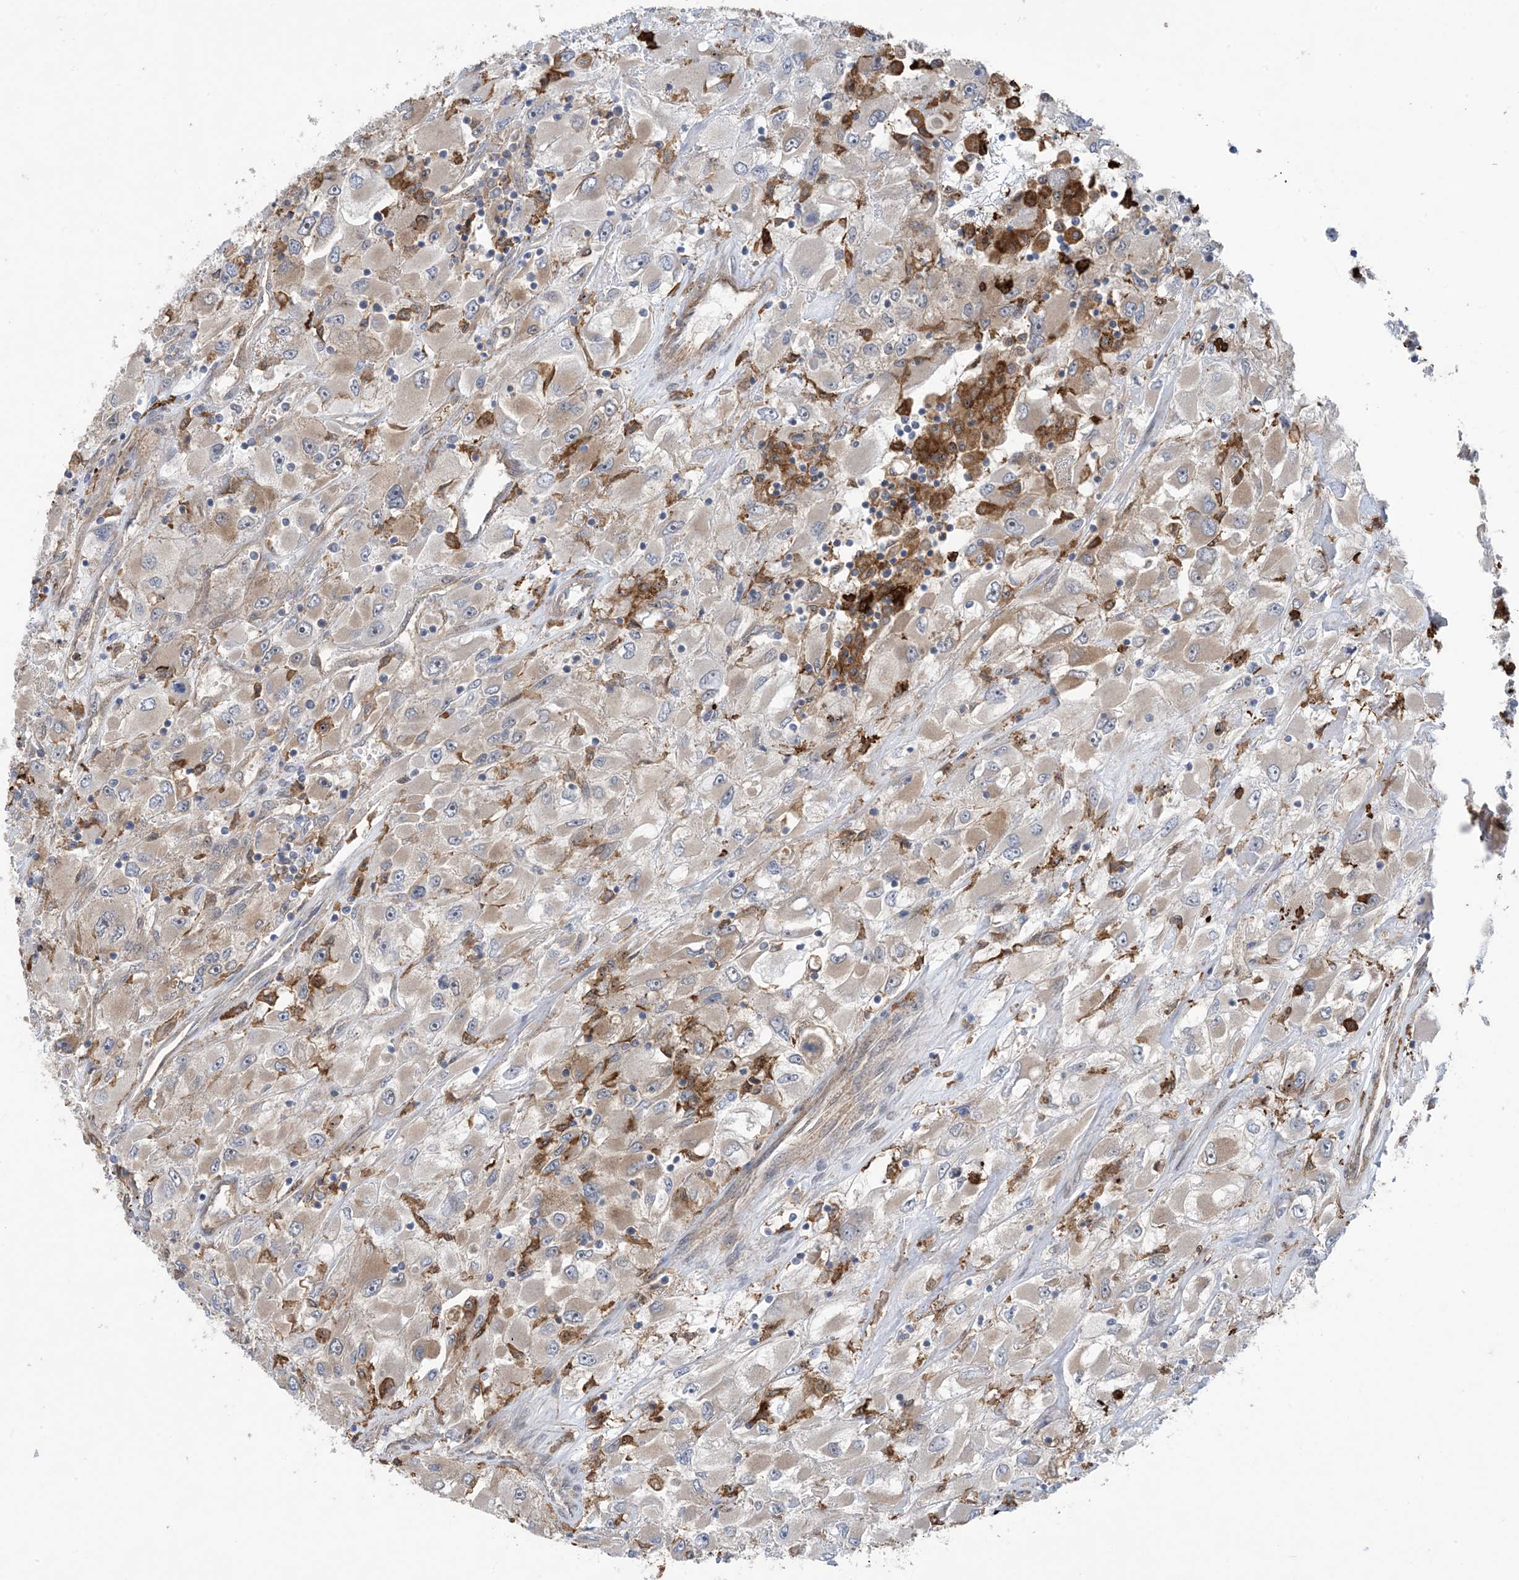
{"staining": {"intensity": "weak", "quantity": "25%-75%", "location": "cytoplasmic/membranous"}, "tissue": "renal cancer", "cell_type": "Tumor cells", "image_type": "cancer", "snomed": [{"axis": "morphology", "description": "Adenocarcinoma, NOS"}, {"axis": "topography", "description": "Kidney"}], "caption": "Renal cancer (adenocarcinoma) stained for a protein (brown) exhibits weak cytoplasmic/membranous positive staining in about 25%-75% of tumor cells.", "gene": "HS1BP3", "patient": {"sex": "female", "age": 52}}